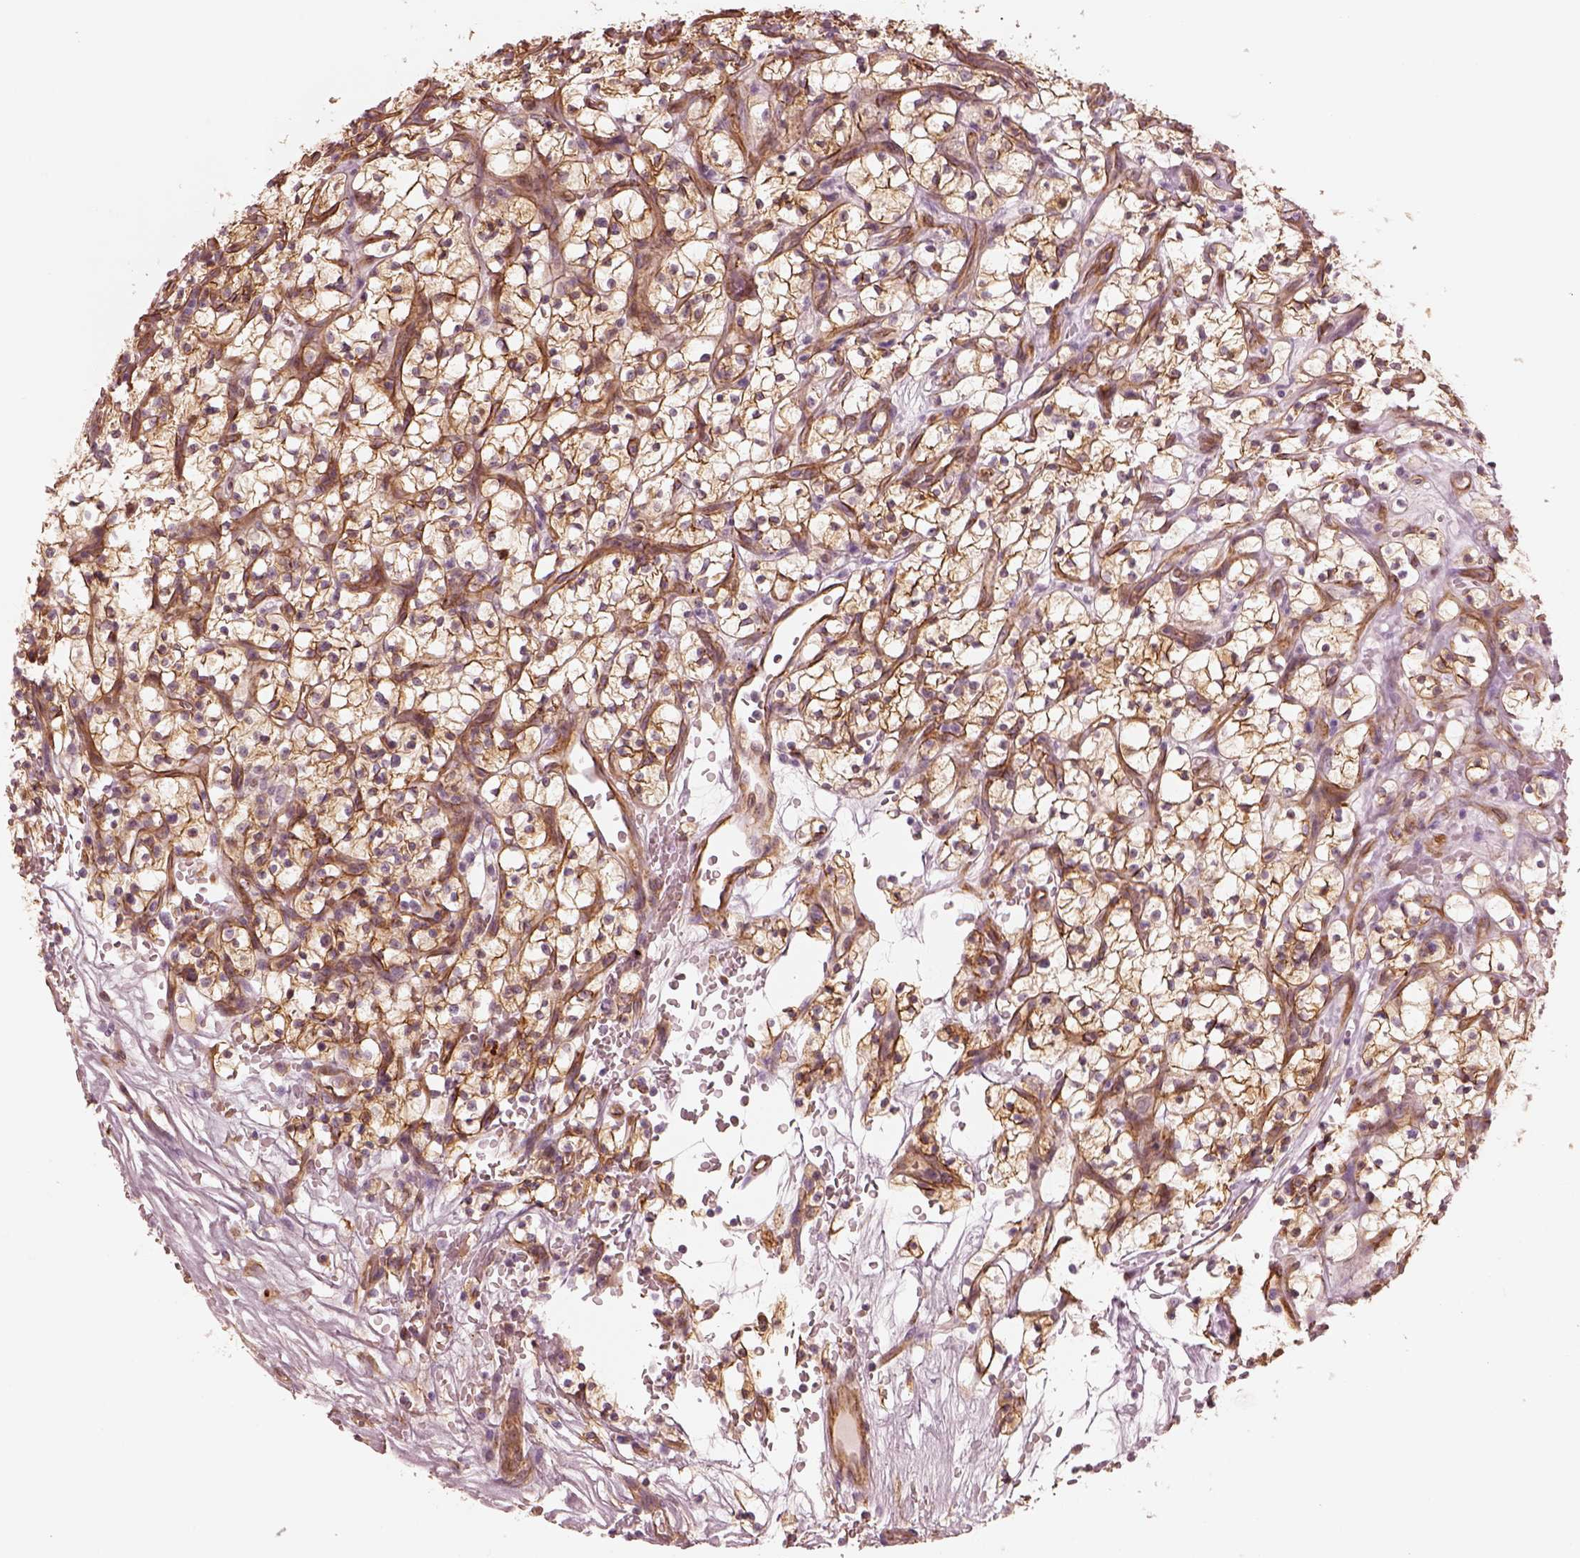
{"staining": {"intensity": "moderate", "quantity": ">75%", "location": "cytoplasmic/membranous"}, "tissue": "renal cancer", "cell_type": "Tumor cells", "image_type": "cancer", "snomed": [{"axis": "morphology", "description": "Adenocarcinoma, NOS"}, {"axis": "topography", "description": "Kidney"}], "caption": "Protein expression analysis of human renal cancer reveals moderate cytoplasmic/membranous staining in about >75% of tumor cells. (DAB (3,3'-diaminobenzidine) IHC, brown staining for protein, blue staining for nuclei).", "gene": "CRYM", "patient": {"sex": "female", "age": 64}}